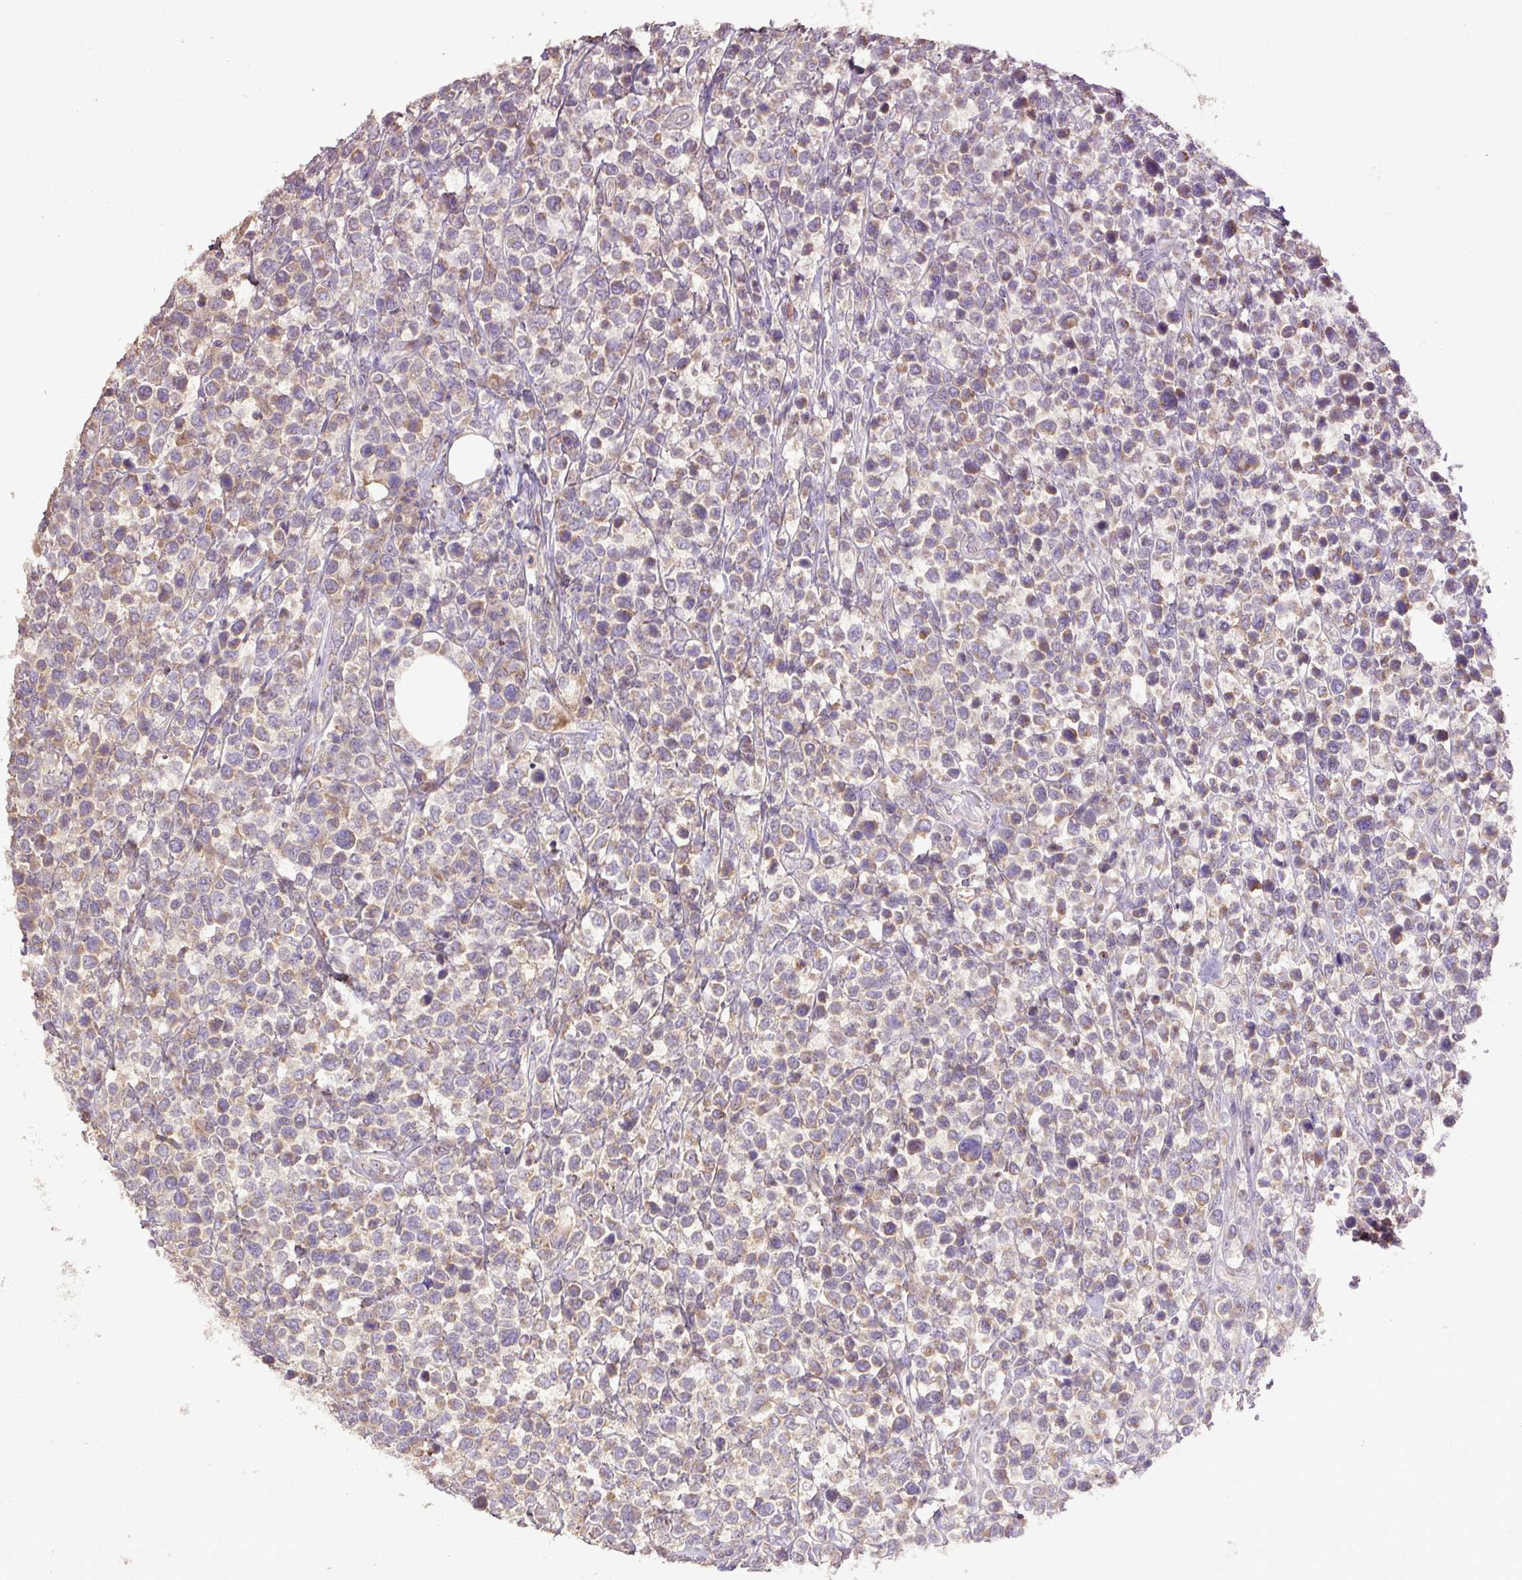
{"staining": {"intensity": "weak", "quantity": "25%-75%", "location": "cytoplasmic/membranous"}, "tissue": "lymphoma", "cell_type": "Tumor cells", "image_type": "cancer", "snomed": [{"axis": "morphology", "description": "Malignant lymphoma, non-Hodgkin's type, Low grade"}, {"axis": "topography", "description": "Lymph node"}], "caption": "A brown stain labels weak cytoplasmic/membranous staining of a protein in lymphoma tumor cells. (DAB = brown stain, brightfield microscopy at high magnification).", "gene": "ABR", "patient": {"sex": "male", "age": 60}}